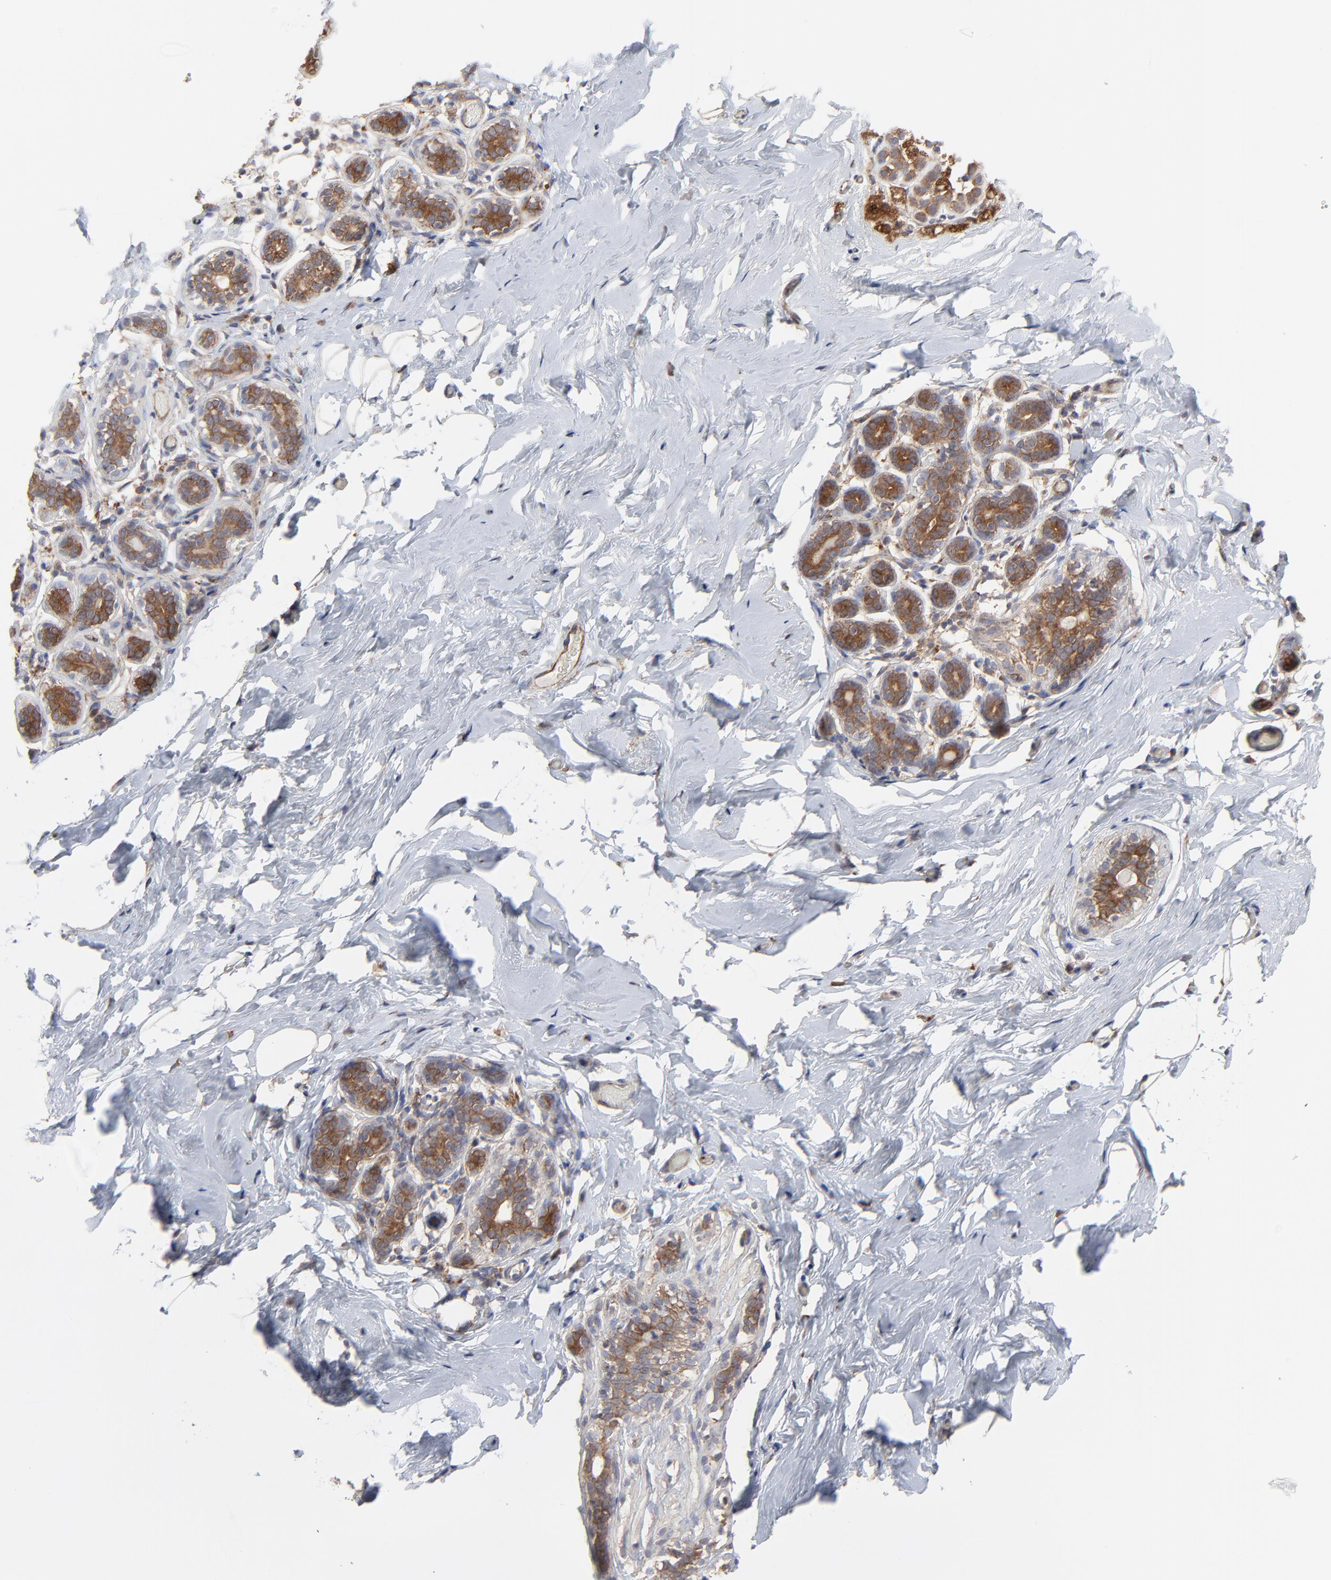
{"staining": {"intensity": "weak", "quantity": "25%-75%", "location": "cytoplasmic/membranous"}, "tissue": "breast", "cell_type": "Adipocytes", "image_type": "normal", "snomed": [{"axis": "morphology", "description": "Normal tissue, NOS"}, {"axis": "topography", "description": "Breast"}, {"axis": "topography", "description": "Soft tissue"}], "caption": "The immunohistochemical stain labels weak cytoplasmic/membranous positivity in adipocytes of unremarkable breast. (Stains: DAB in brown, nuclei in blue, Microscopy: brightfield microscopy at high magnification).", "gene": "RAB9A", "patient": {"sex": "female", "age": 75}}